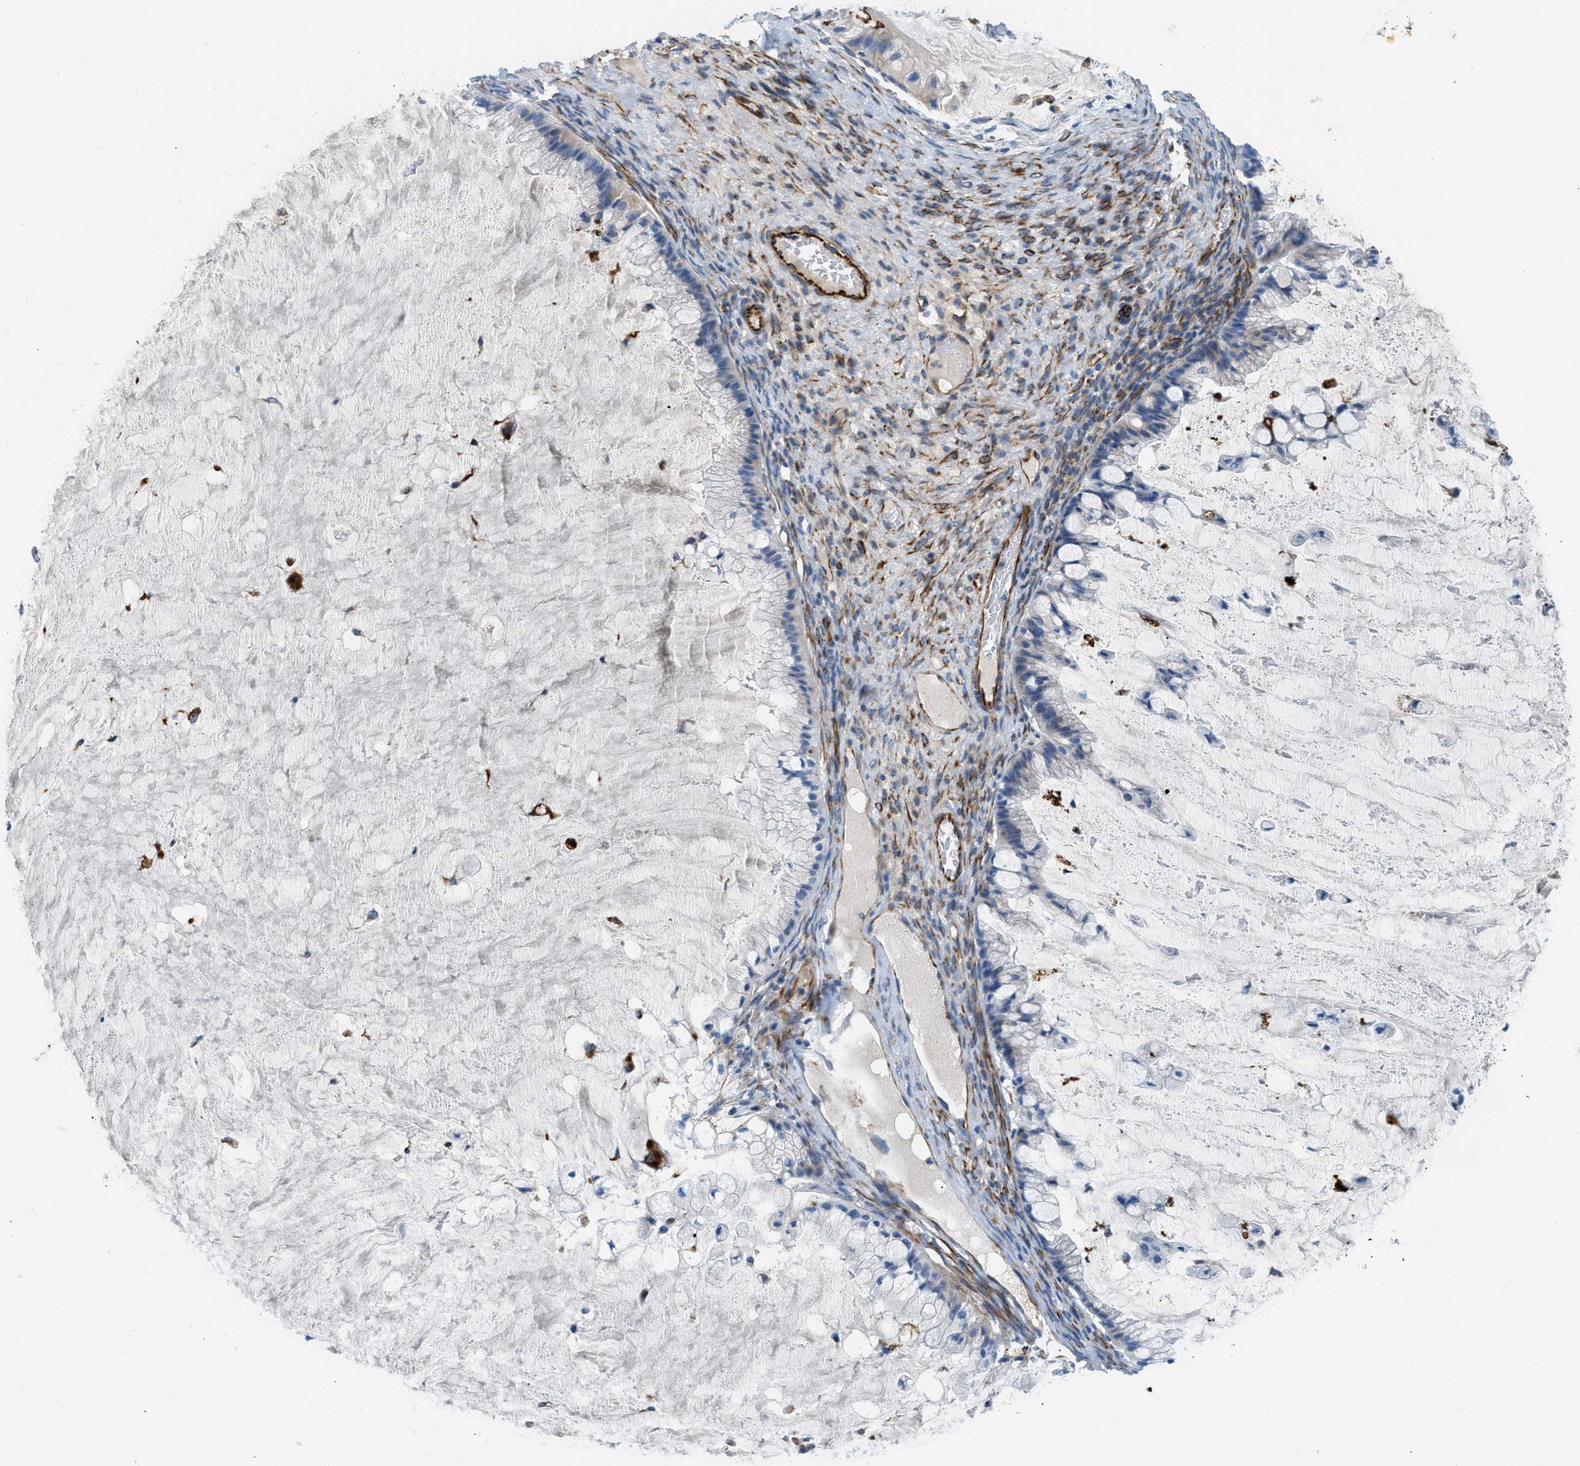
{"staining": {"intensity": "negative", "quantity": "none", "location": "none"}, "tissue": "ovarian cancer", "cell_type": "Tumor cells", "image_type": "cancer", "snomed": [{"axis": "morphology", "description": "Cystadenocarcinoma, mucinous, NOS"}, {"axis": "topography", "description": "Ovary"}], "caption": "The immunohistochemistry (IHC) image has no significant staining in tumor cells of ovarian cancer (mucinous cystadenocarcinoma) tissue.", "gene": "XCR1", "patient": {"sex": "female", "age": 57}}